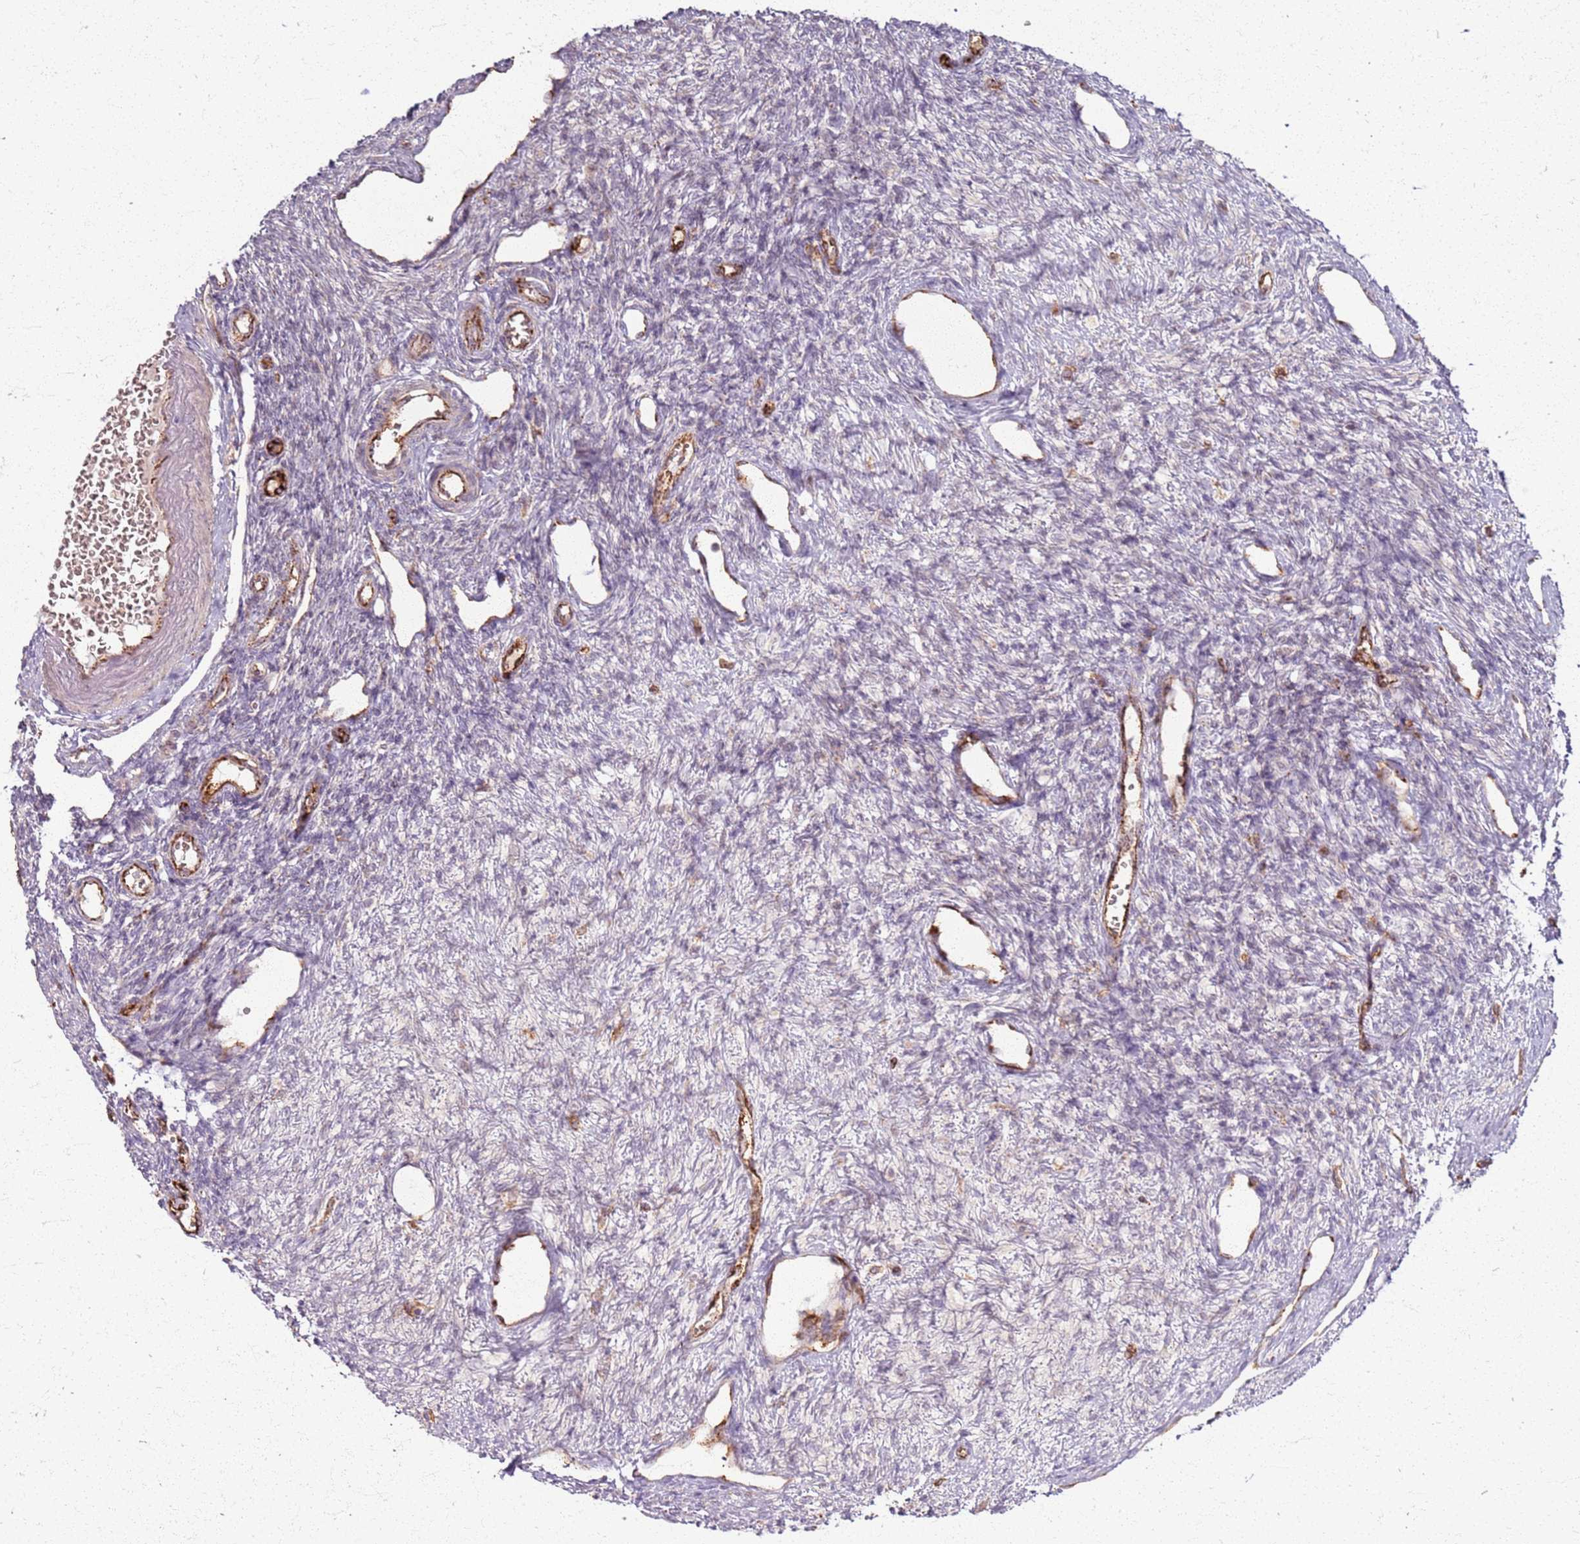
{"staining": {"intensity": "negative", "quantity": "none", "location": "none"}, "tissue": "ovary", "cell_type": "Ovarian stroma cells", "image_type": "normal", "snomed": [{"axis": "morphology", "description": "Normal tissue, NOS"}, {"axis": "morphology", "description": "Cyst, NOS"}, {"axis": "topography", "description": "Ovary"}], "caption": "IHC photomicrograph of normal ovary: human ovary stained with DAB exhibits no significant protein staining in ovarian stroma cells.", "gene": "KRI1", "patient": {"sex": "female", "age": 33}}